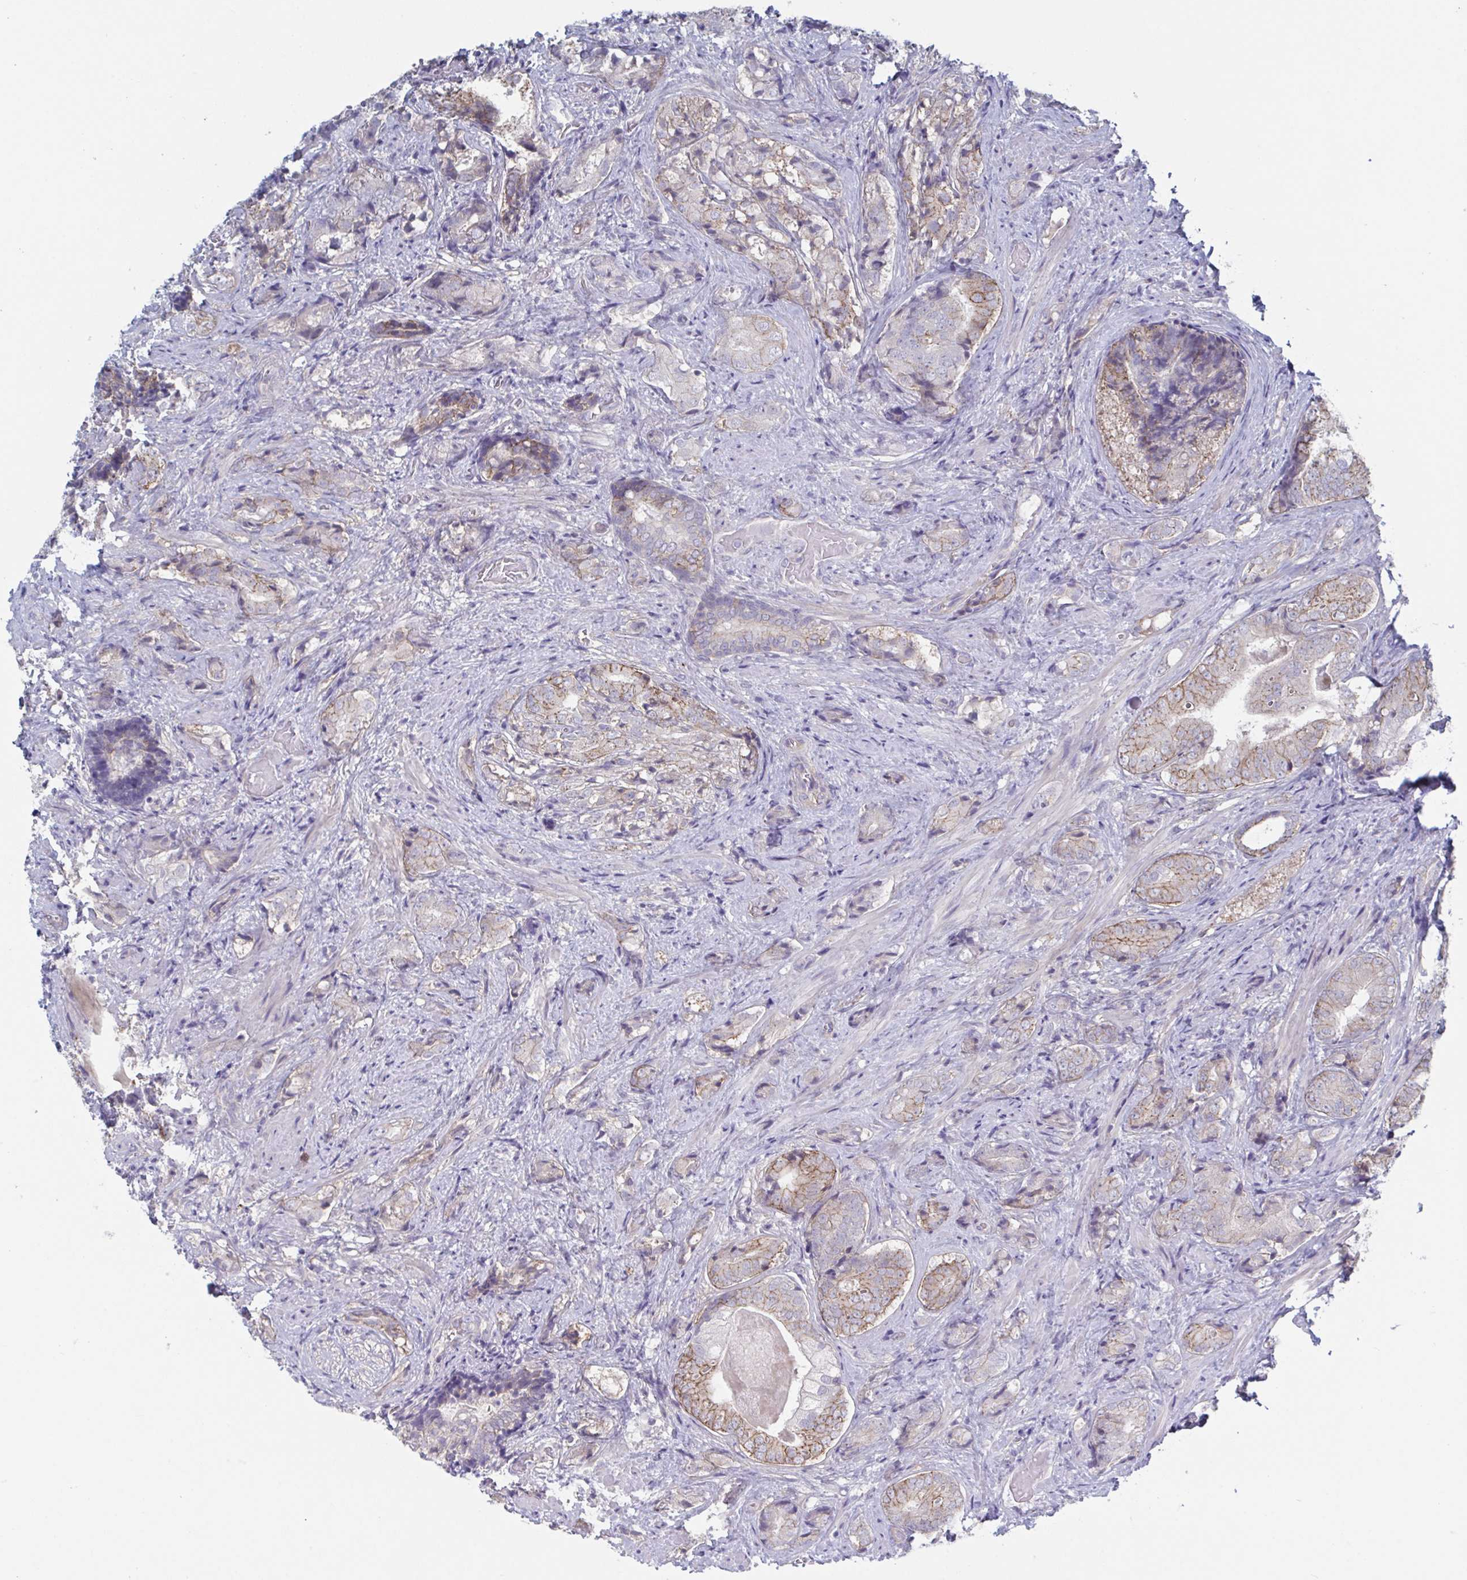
{"staining": {"intensity": "moderate", "quantity": "<25%", "location": "cytoplasmic/membranous"}, "tissue": "prostate cancer", "cell_type": "Tumor cells", "image_type": "cancer", "snomed": [{"axis": "morphology", "description": "Adenocarcinoma, High grade"}, {"axis": "topography", "description": "Prostate"}], "caption": "IHC (DAB) staining of prostate cancer exhibits moderate cytoplasmic/membranous protein positivity in approximately <25% of tumor cells.", "gene": "STK26", "patient": {"sex": "male", "age": 62}}